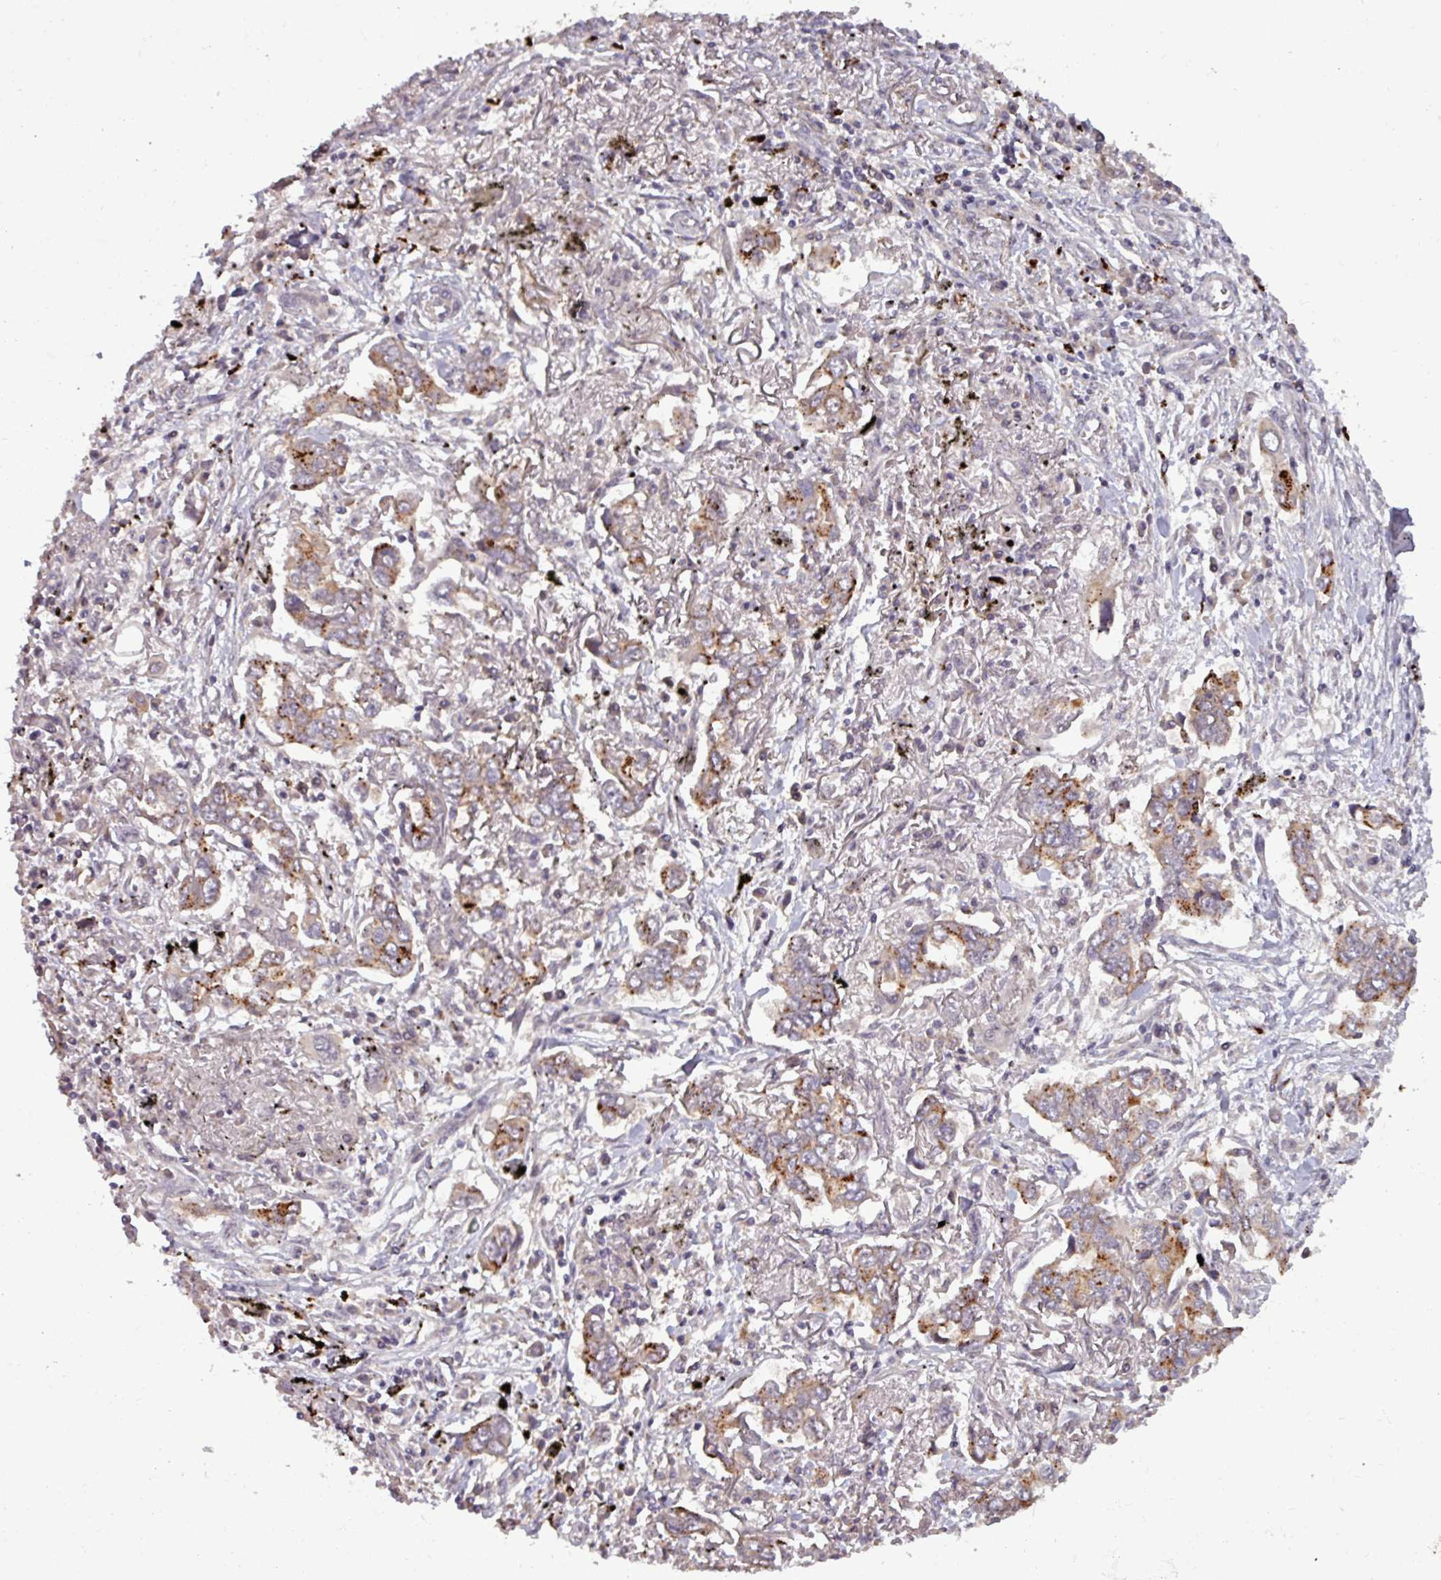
{"staining": {"intensity": "moderate", "quantity": ">75%", "location": "cytoplasmic/membranous"}, "tissue": "lung cancer", "cell_type": "Tumor cells", "image_type": "cancer", "snomed": [{"axis": "morphology", "description": "Adenocarcinoma, NOS"}, {"axis": "topography", "description": "Lung"}], "caption": "A photomicrograph of human lung adenocarcinoma stained for a protein exhibits moderate cytoplasmic/membranous brown staining in tumor cells.", "gene": "PUS1", "patient": {"sex": "male", "age": 76}}